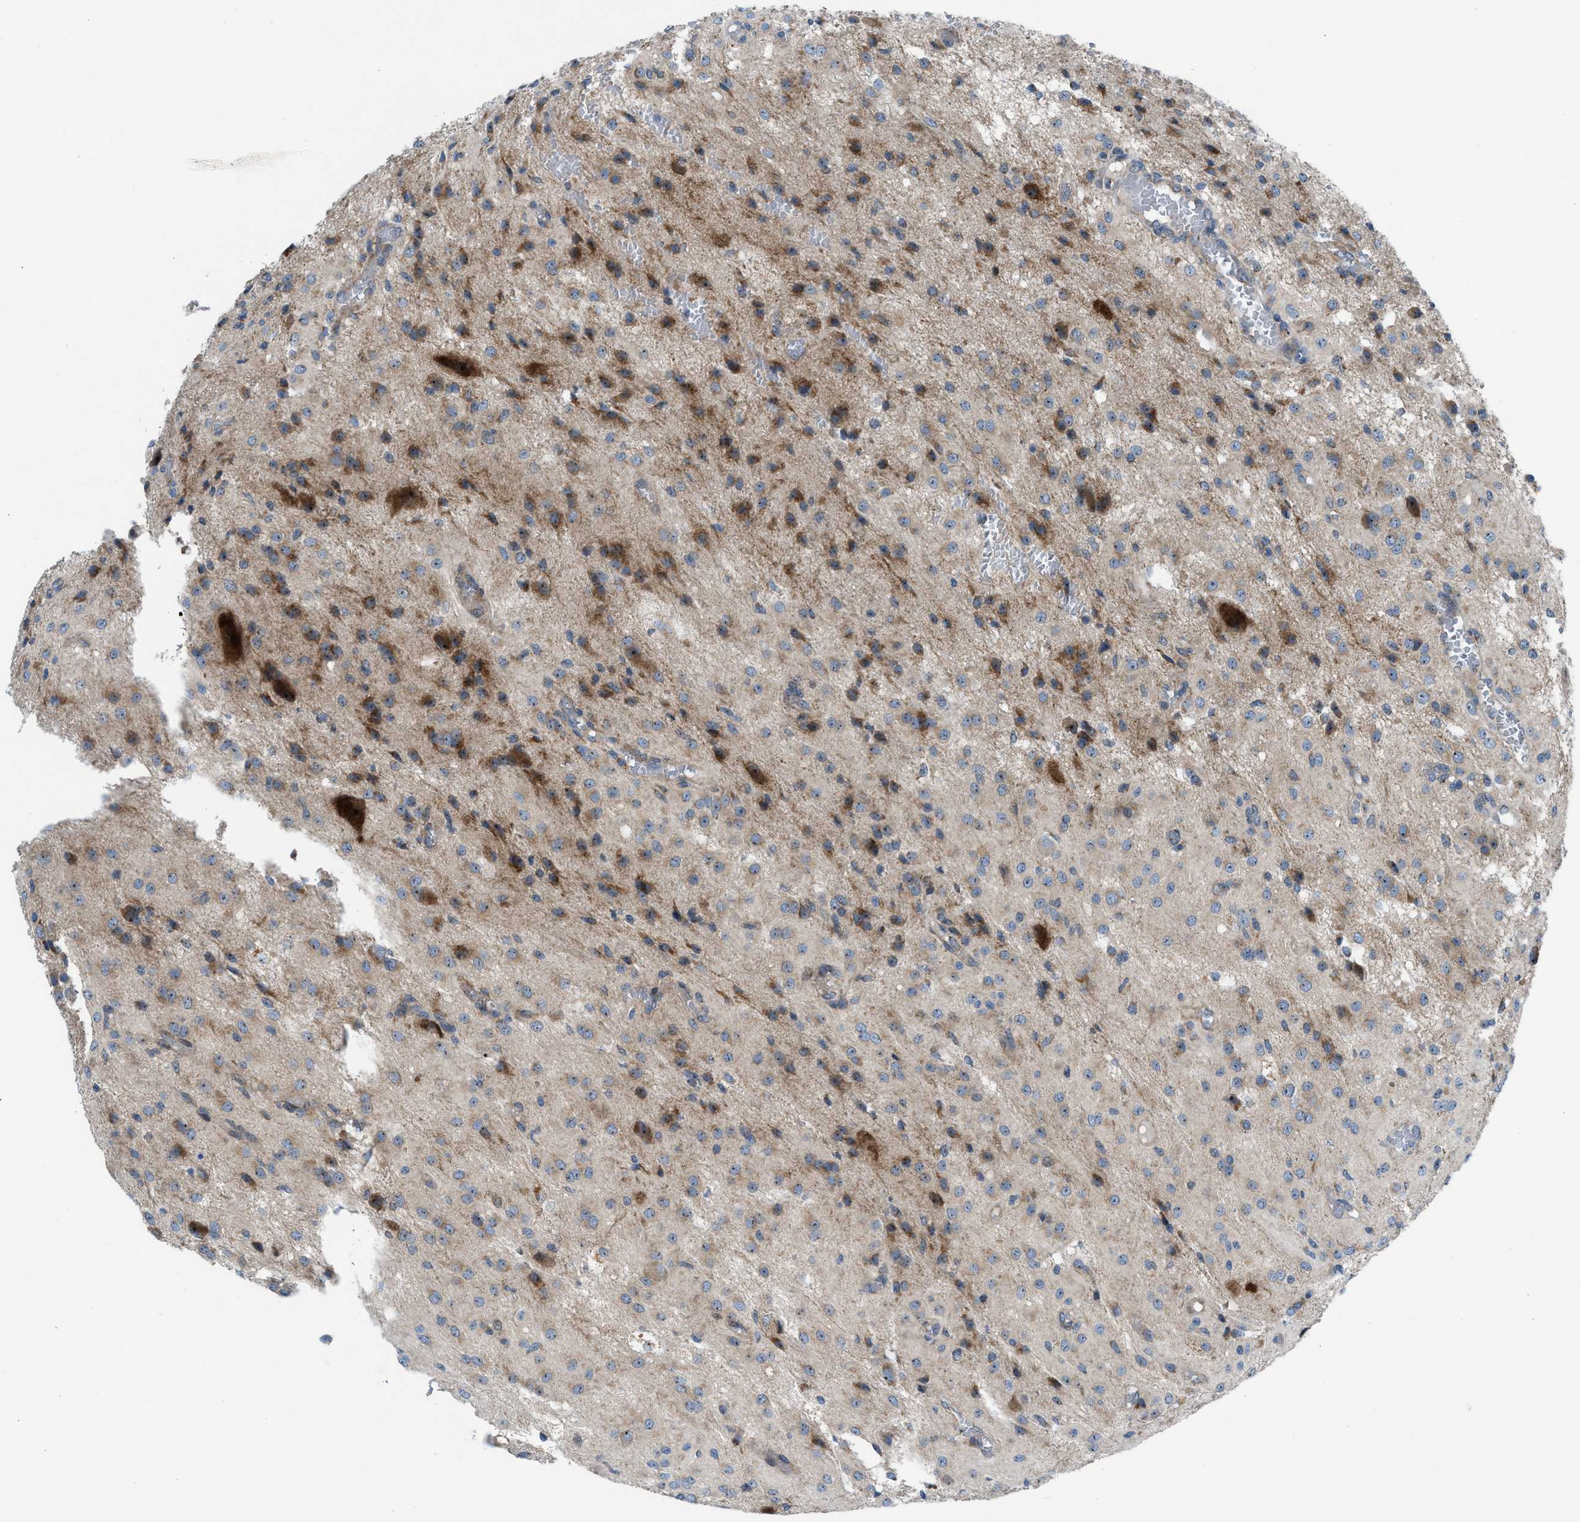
{"staining": {"intensity": "moderate", "quantity": "<25%", "location": "cytoplasmic/membranous,nuclear"}, "tissue": "glioma", "cell_type": "Tumor cells", "image_type": "cancer", "snomed": [{"axis": "morphology", "description": "Glioma, malignant, High grade"}, {"axis": "topography", "description": "Brain"}], "caption": "Glioma stained with IHC reveals moderate cytoplasmic/membranous and nuclear staining in approximately <25% of tumor cells.", "gene": "TPH1", "patient": {"sex": "female", "age": 59}}